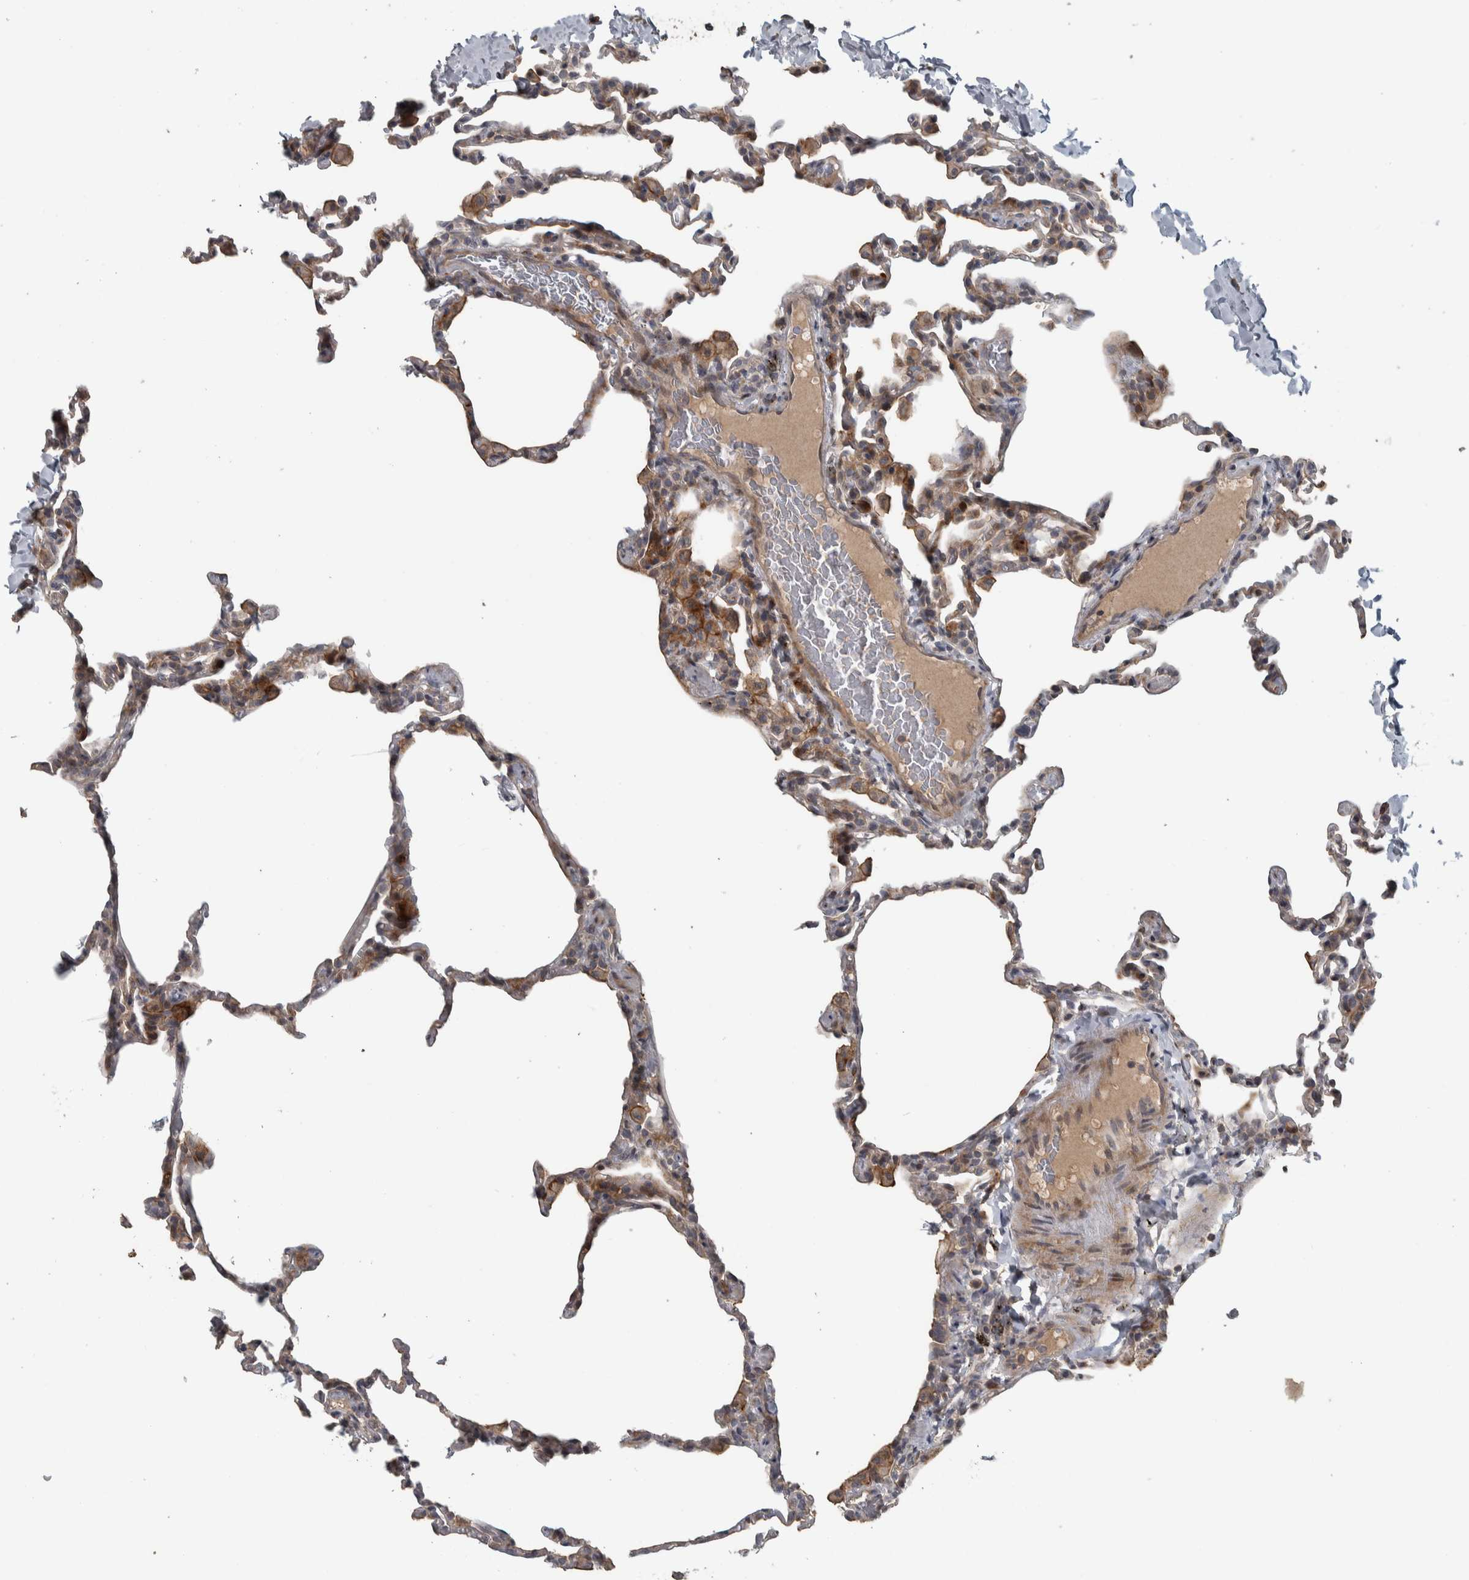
{"staining": {"intensity": "moderate", "quantity": "<25%", "location": "cytoplasmic/membranous"}, "tissue": "lung", "cell_type": "Alveolar cells", "image_type": "normal", "snomed": [{"axis": "morphology", "description": "Normal tissue, NOS"}, {"axis": "topography", "description": "Lung"}], "caption": "Immunohistochemical staining of benign human lung reveals <25% levels of moderate cytoplasmic/membranous protein expression in about <25% of alveolar cells. The protein is shown in brown color, while the nuclei are stained blue.", "gene": "ERAL1", "patient": {"sex": "male", "age": 20}}